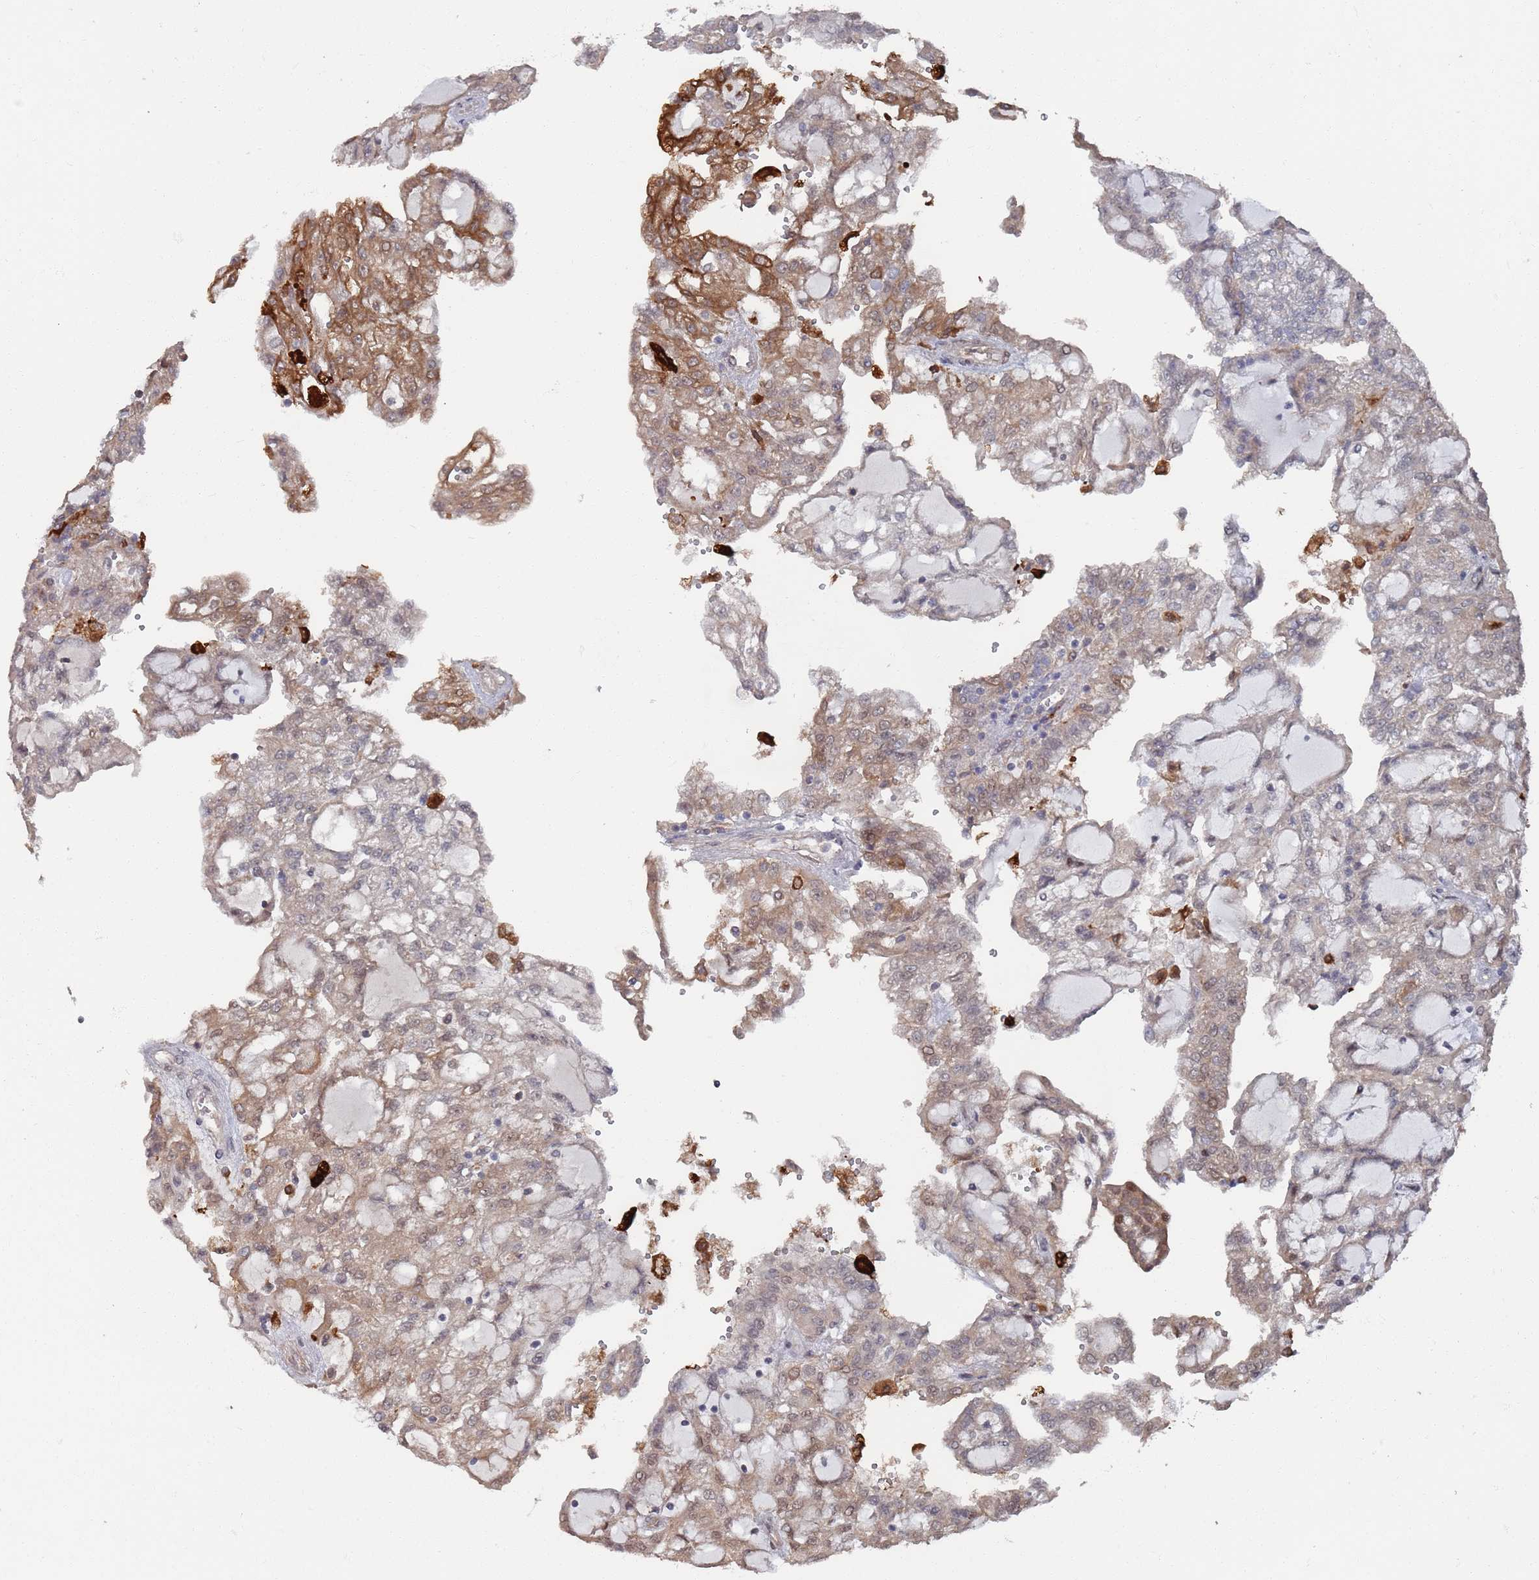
{"staining": {"intensity": "strong", "quantity": "25%-75%", "location": "cytoplasmic/membranous"}, "tissue": "renal cancer", "cell_type": "Tumor cells", "image_type": "cancer", "snomed": [{"axis": "morphology", "description": "Adenocarcinoma, NOS"}, {"axis": "topography", "description": "Kidney"}], "caption": "This micrograph demonstrates IHC staining of adenocarcinoma (renal), with high strong cytoplasmic/membranous staining in approximately 25%-75% of tumor cells.", "gene": "DGKD", "patient": {"sex": "male", "age": 63}}